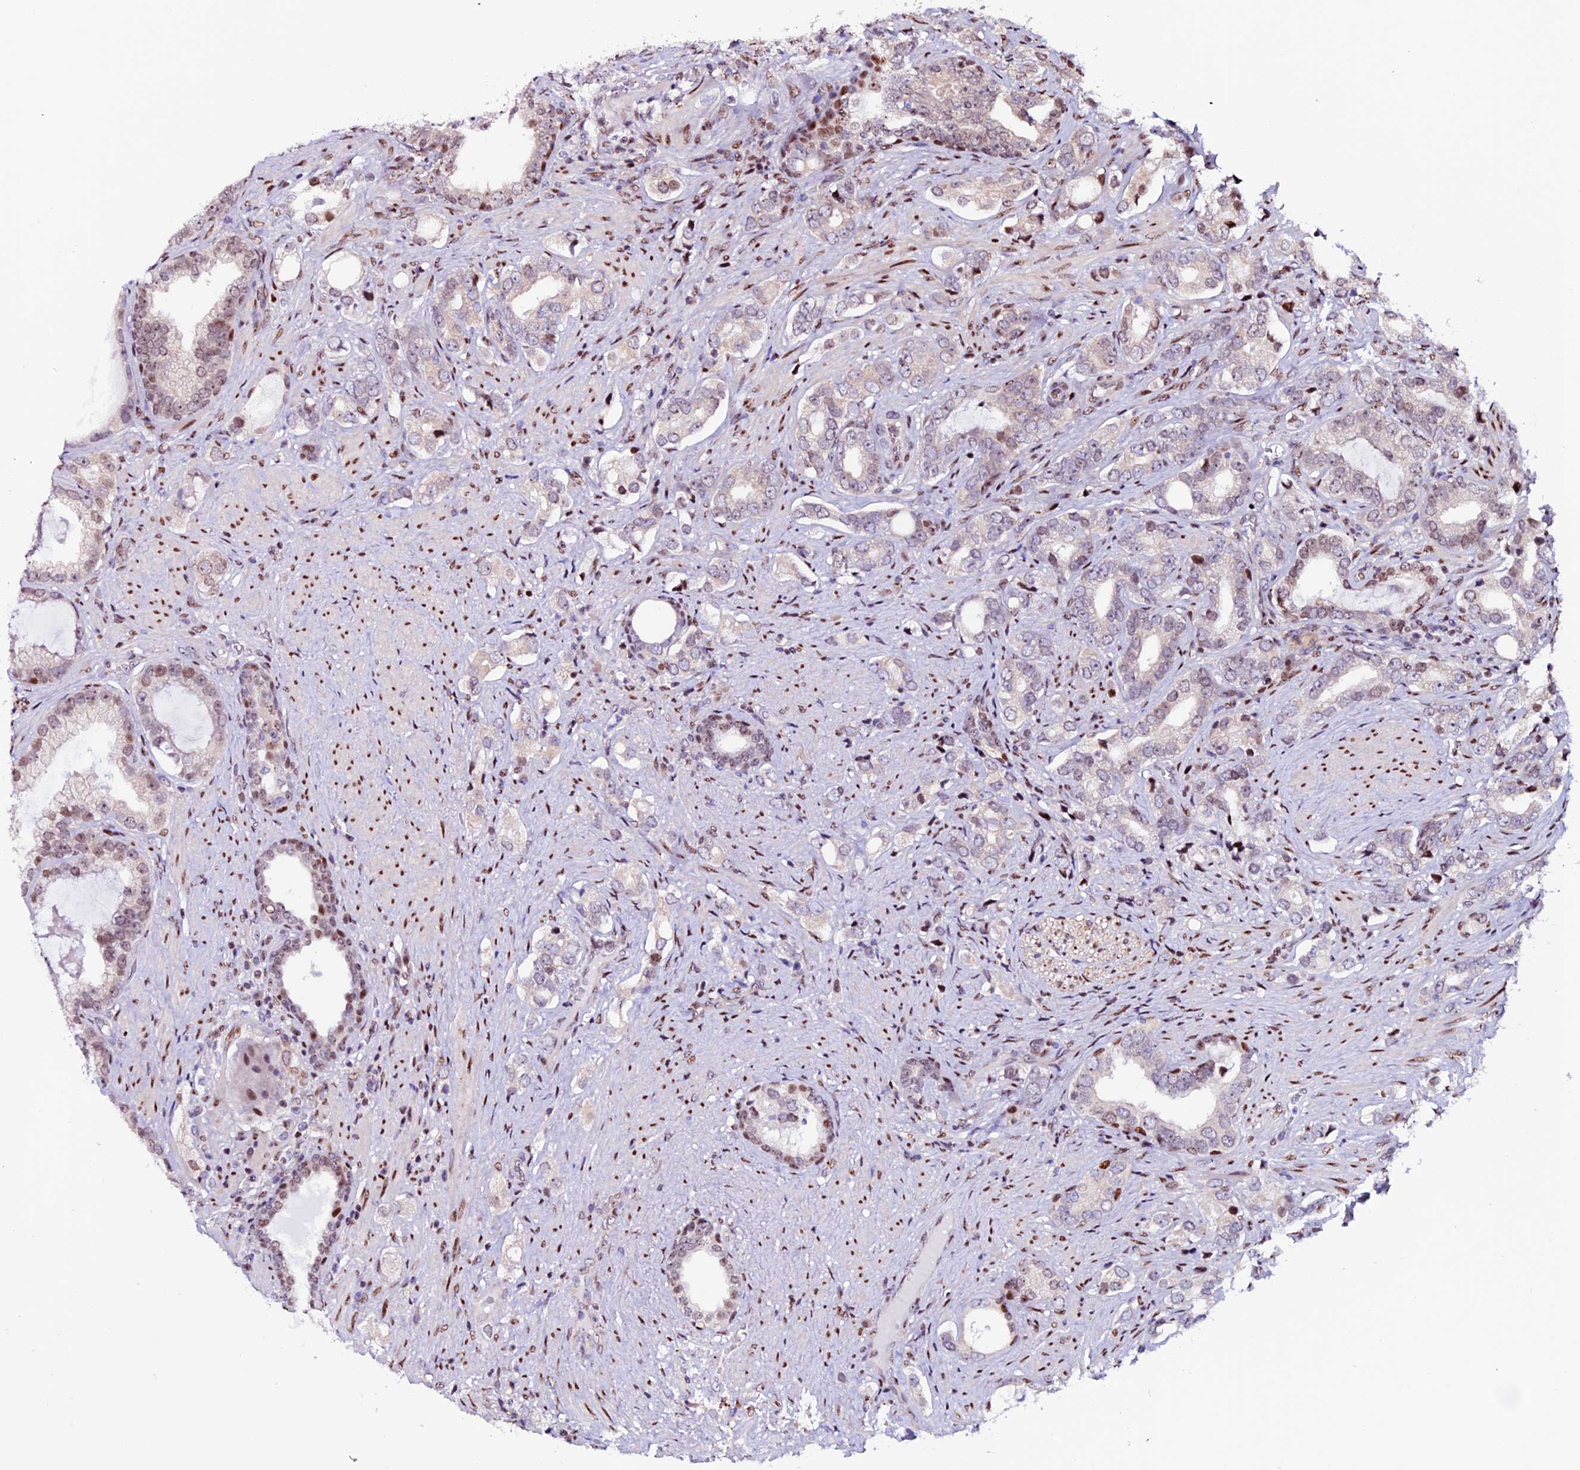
{"staining": {"intensity": "moderate", "quantity": "<25%", "location": "nuclear"}, "tissue": "prostate cancer", "cell_type": "Tumor cells", "image_type": "cancer", "snomed": [{"axis": "morphology", "description": "Adenocarcinoma, High grade"}, {"axis": "topography", "description": "Prostate"}], "caption": "About <25% of tumor cells in human prostate cancer demonstrate moderate nuclear protein positivity as visualized by brown immunohistochemical staining.", "gene": "RINL", "patient": {"sex": "male", "age": 67}}